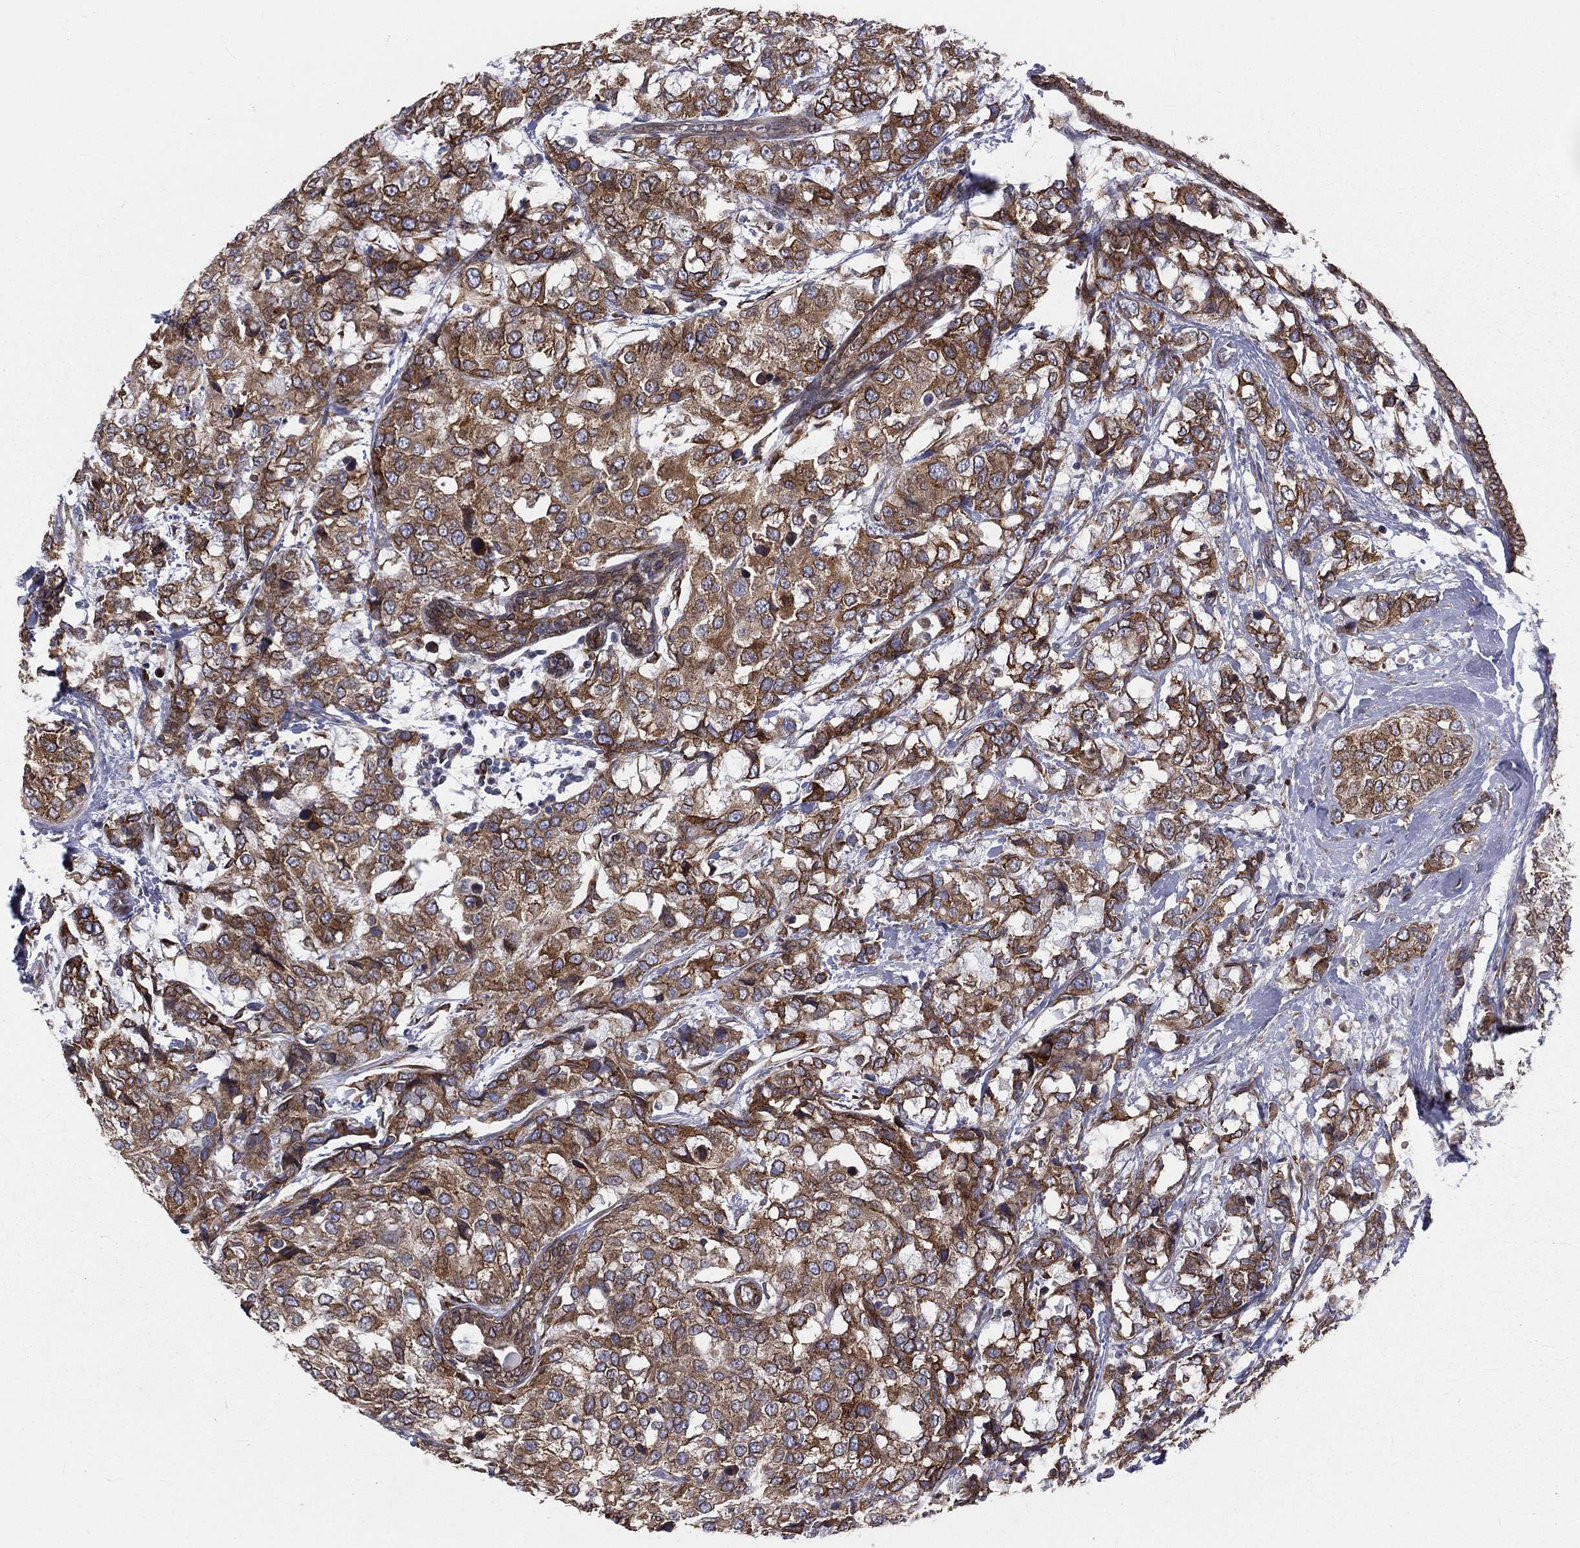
{"staining": {"intensity": "moderate", "quantity": ">75%", "location": "cytoplasmic/membranous"}, "tissue": "breast cancer", "cell_type": "Tumor cells", "image_type": "cancer", "snomed": [{"axis": "morphology", "description": "Lobular carcinoma"}, {"axis": "topography", "description": "Breast"}], "caption": "An immunohistochemistry (IHC) histopathology image of neoplastic tissue is shown. Protein staining in brown labels moderate cytoplasmic/membranous positivity in breast cancer within tumor cells.", "gene": "PGRMC1", "patient": {"sex": "female", "age": 59}}